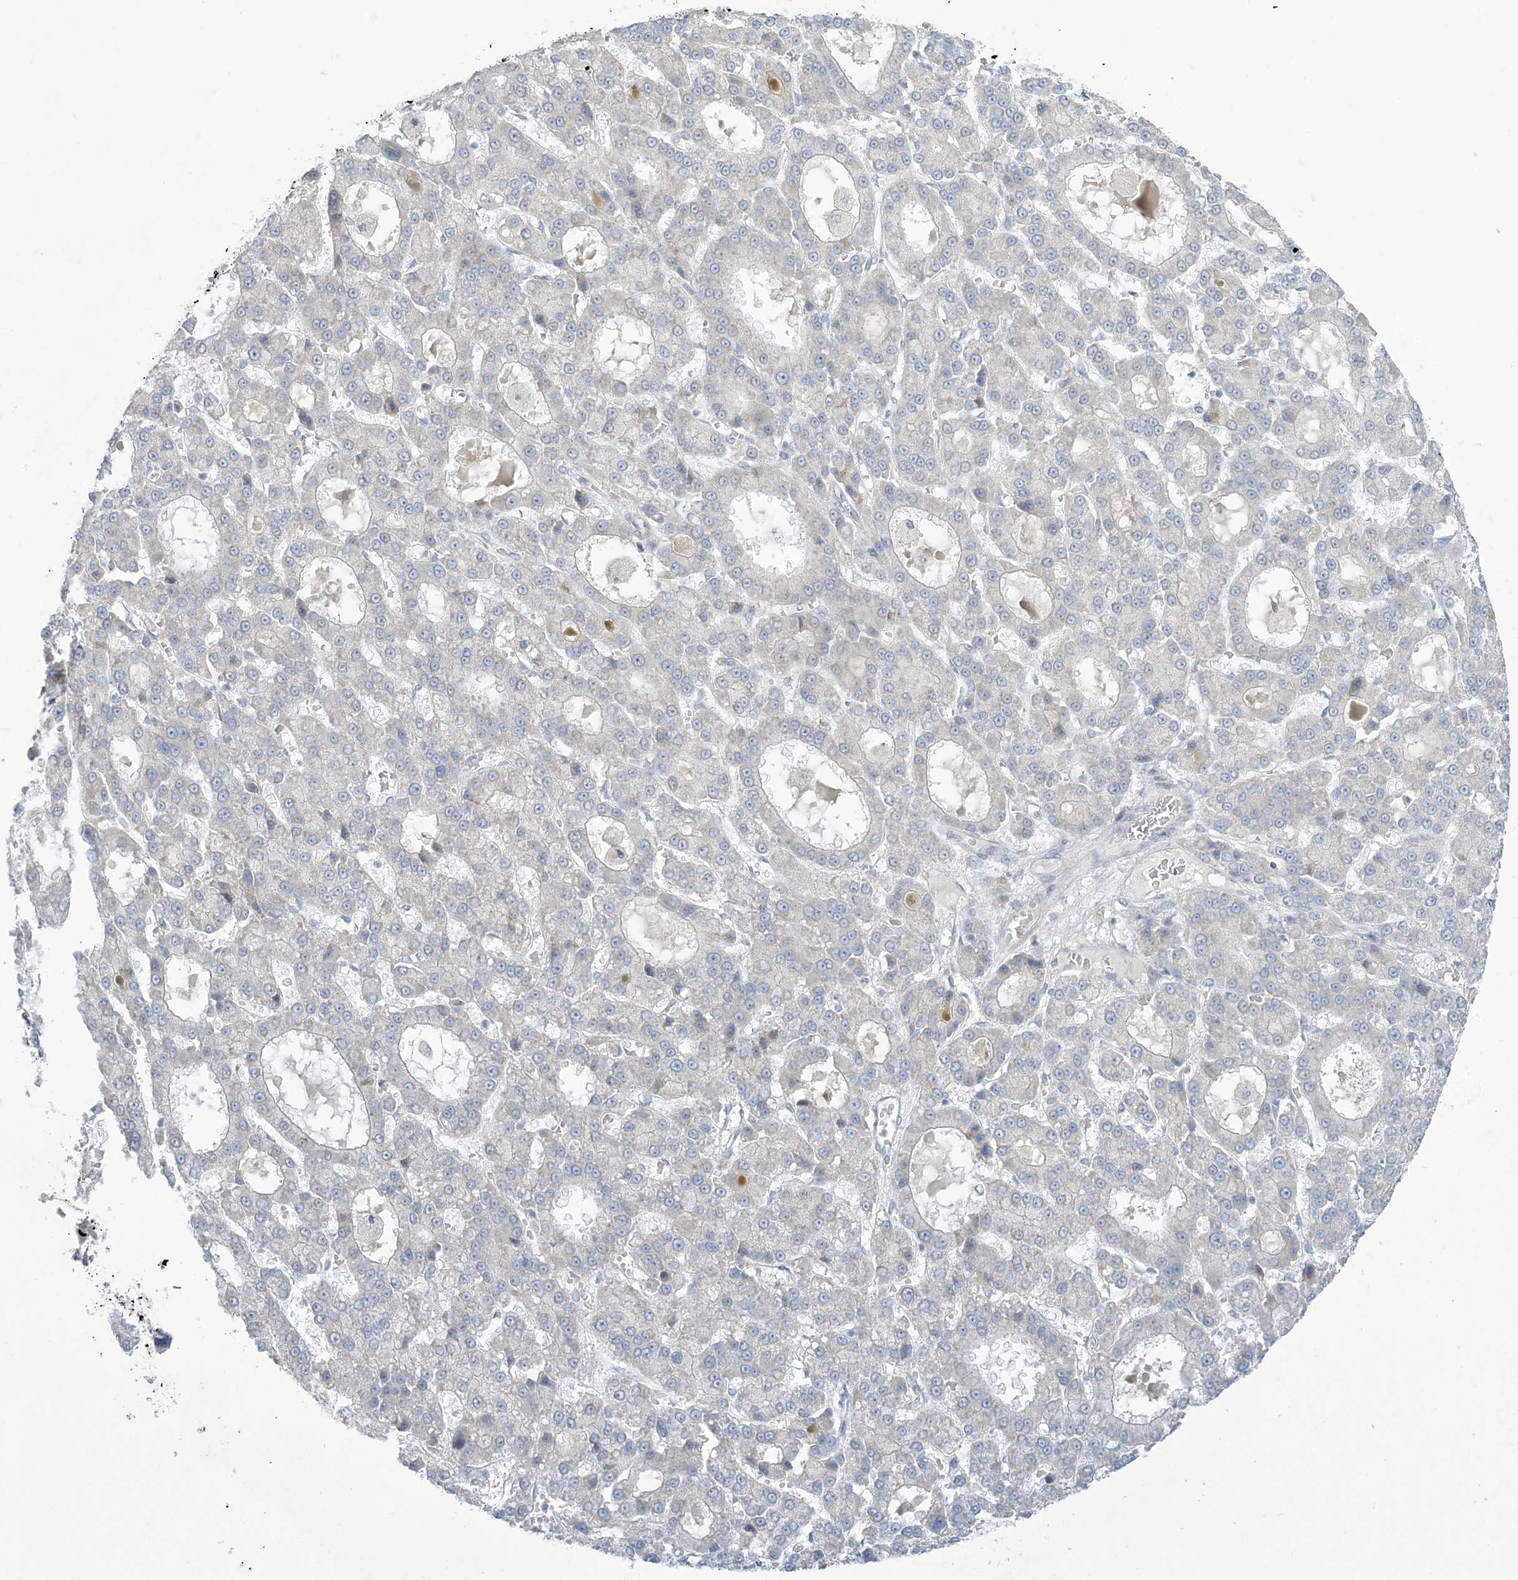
{"staining": {"intensity": "negative", "quantity": "none", "location": "none"}, "tissue": "liver cancer", "cell_type": "Tumor cells", "image_type": "cancer", "snomed": [{"axis": "morphology", "description": "Carcinoma, Hepatocellular, NOS"}, {"axis": "topography", "description": "Liver"}], "caption": "High magnification brightfield microscopy of liver hepatocellular carcinoma stained with DAB (brown) and counterstained with hematoxylin (blue): tumor cells show no significant positivity.", "gene": "SCN3A", "patient": {"sex": "male", "age": 70}}